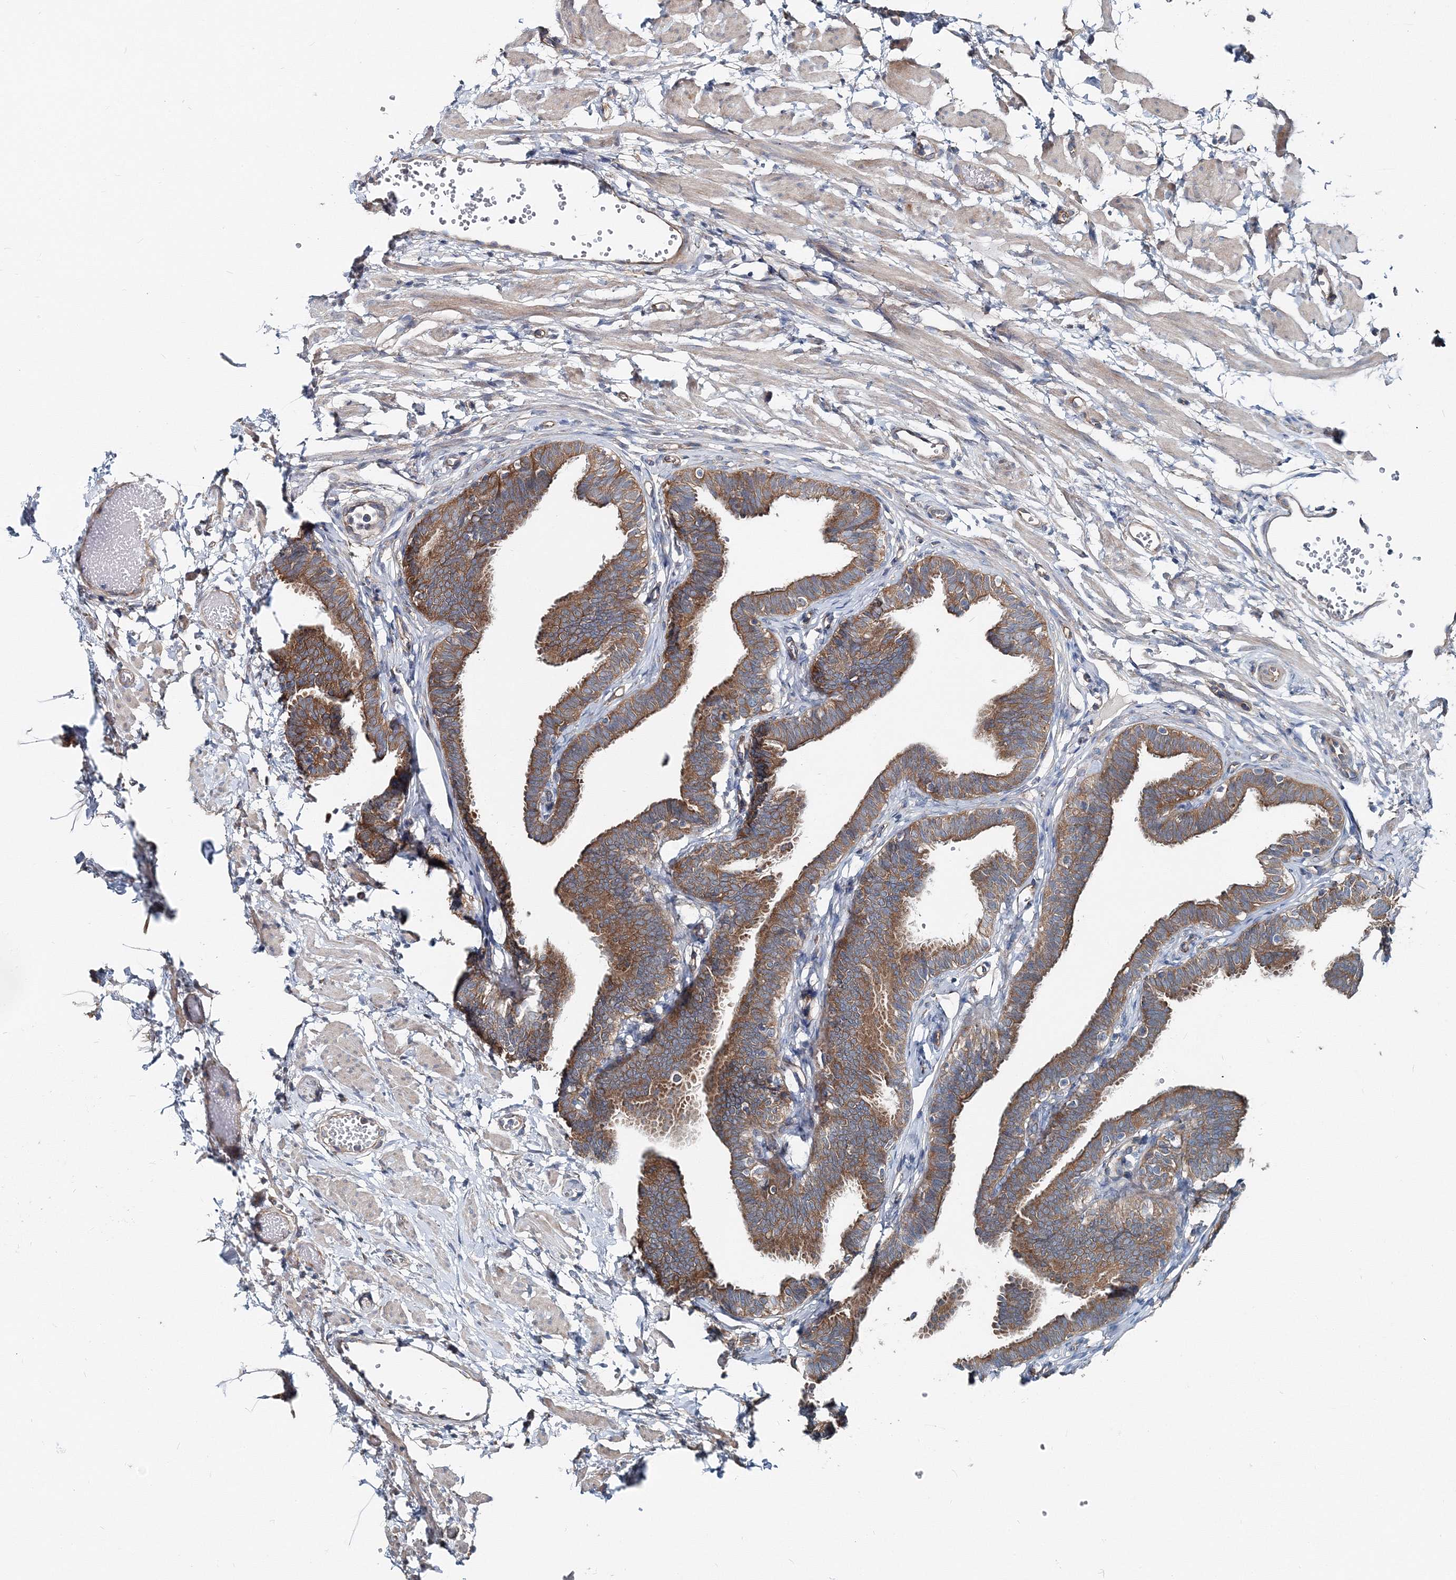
{"staining": {"intensity": "moderate", "quantity": ">75%", "location": "cytoplasmic/membranous"}, "tissue": "fallopian tube", "cell_type": "Glandular cells", "image_type": "normal", "snomed": [{"axis": "morphology", "description": "Normal tissue, NOS"}, {"axis": "topography", "description": "Fallopian tube"}, {"axis": "topography", "description": "Ovary"}], "caption": "This photomicrograph reveals unremarkable fallopian tube stained with IHC to label a protein in brown. The cytoplasmic/membranous of glandular cells show moderate positivity for the protein. Nuclei are counter-stained blue.", "gene": "MPHOSPH9", "patient": {"sex": "female", "age": 23}}